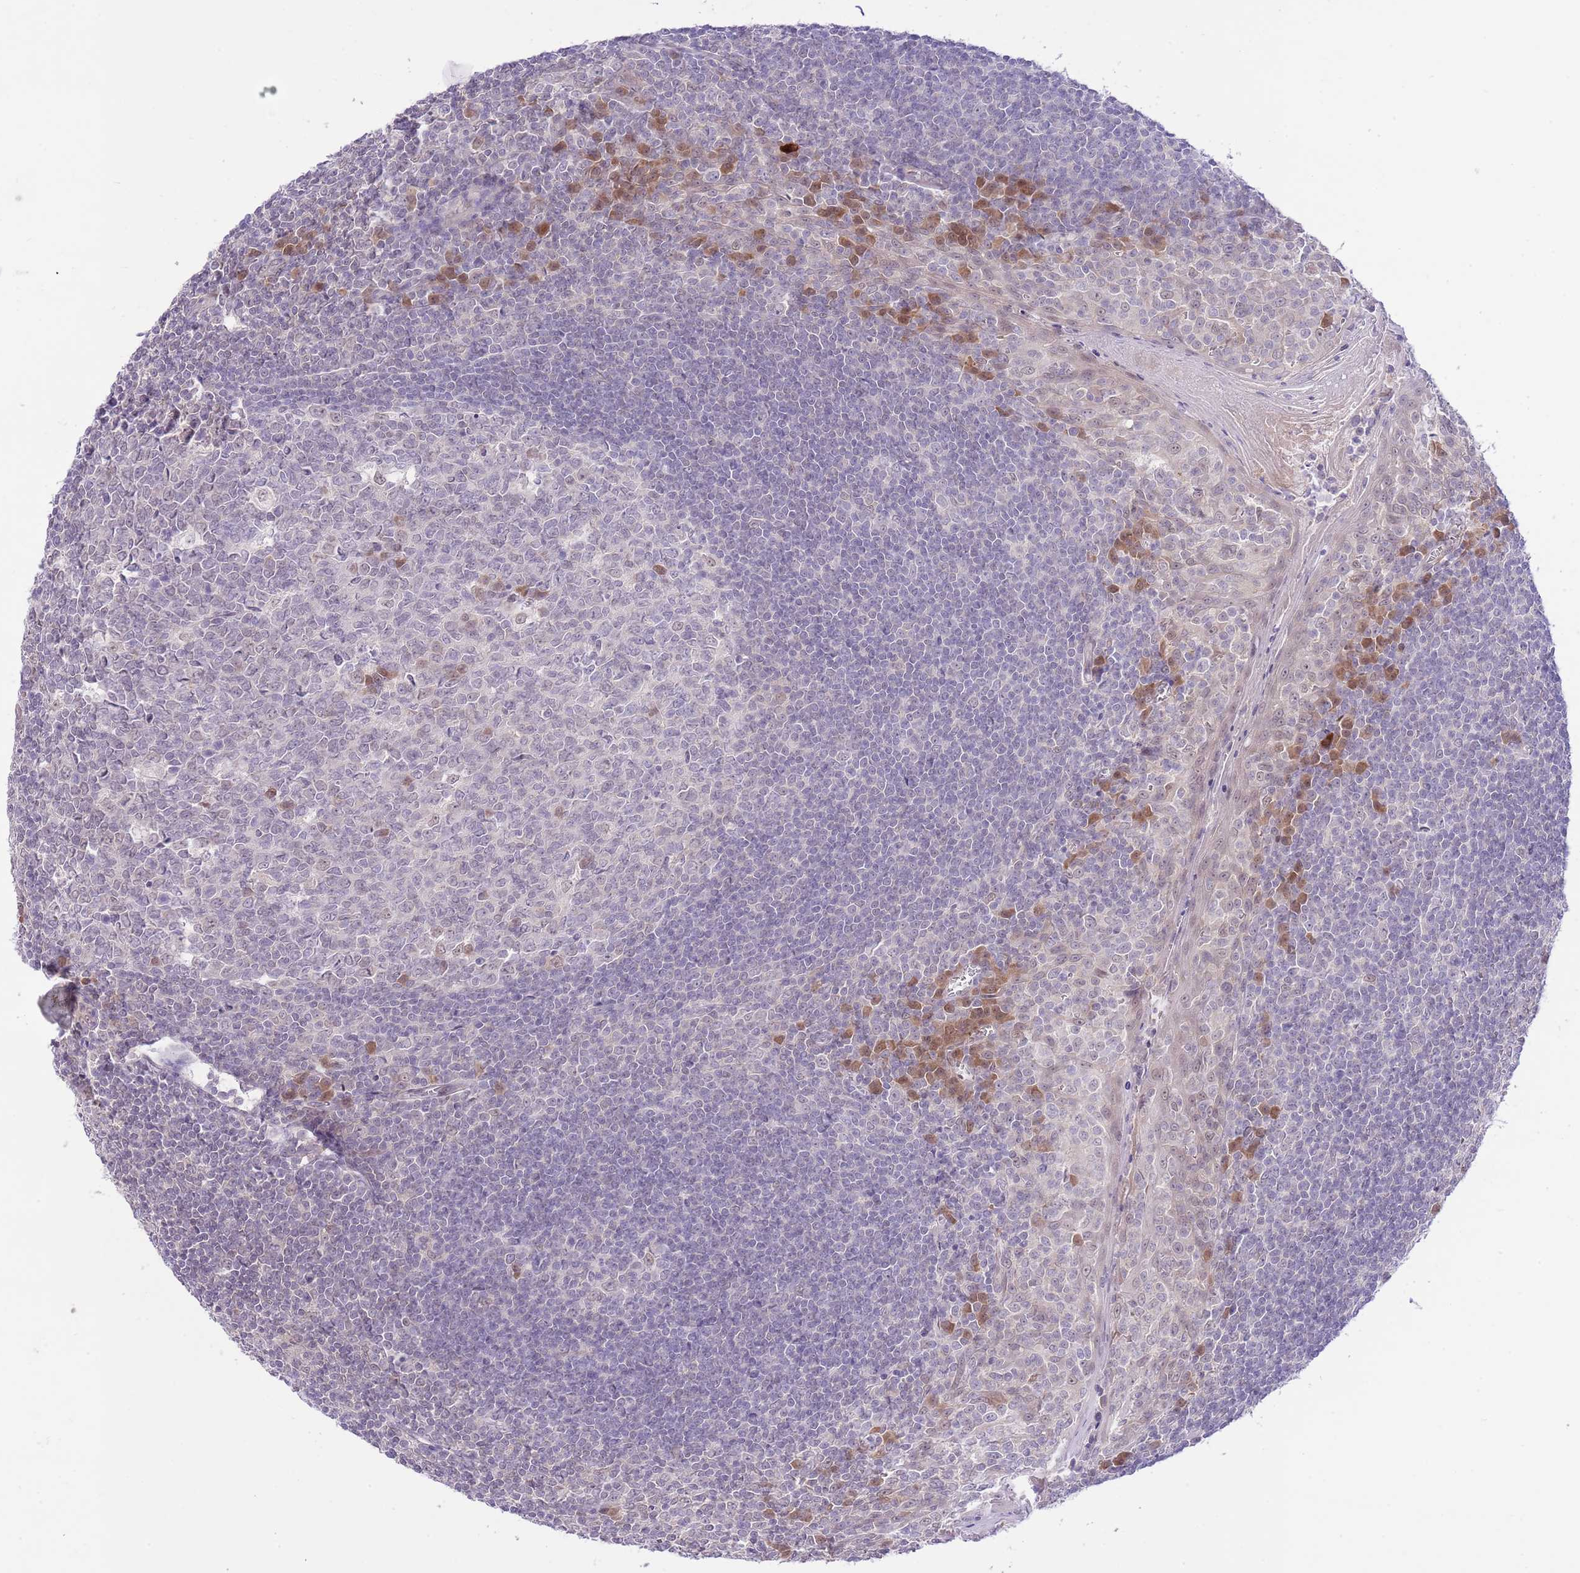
{"staining": {"intensity": "strong", "quantity": "<25%", "location": "cytoplasmic/membranous"}, "tissue": "tonsil", "cell_type": "Germinal center cells", "image_type": "normal", "snomed": [{"axis": "morphology", "description": "Normal tissue, NOS"}, {"axis": "topography", "description": "Tonsil"}], "caption": "Unremarkable tonsil was stained to show a protein in brown. There is medium levels of strong cytoplasmic/membranous expression in about <25% of germinal center cells.", "gene": "GALK2", "patient": {"sex": "male", "age": 27}}